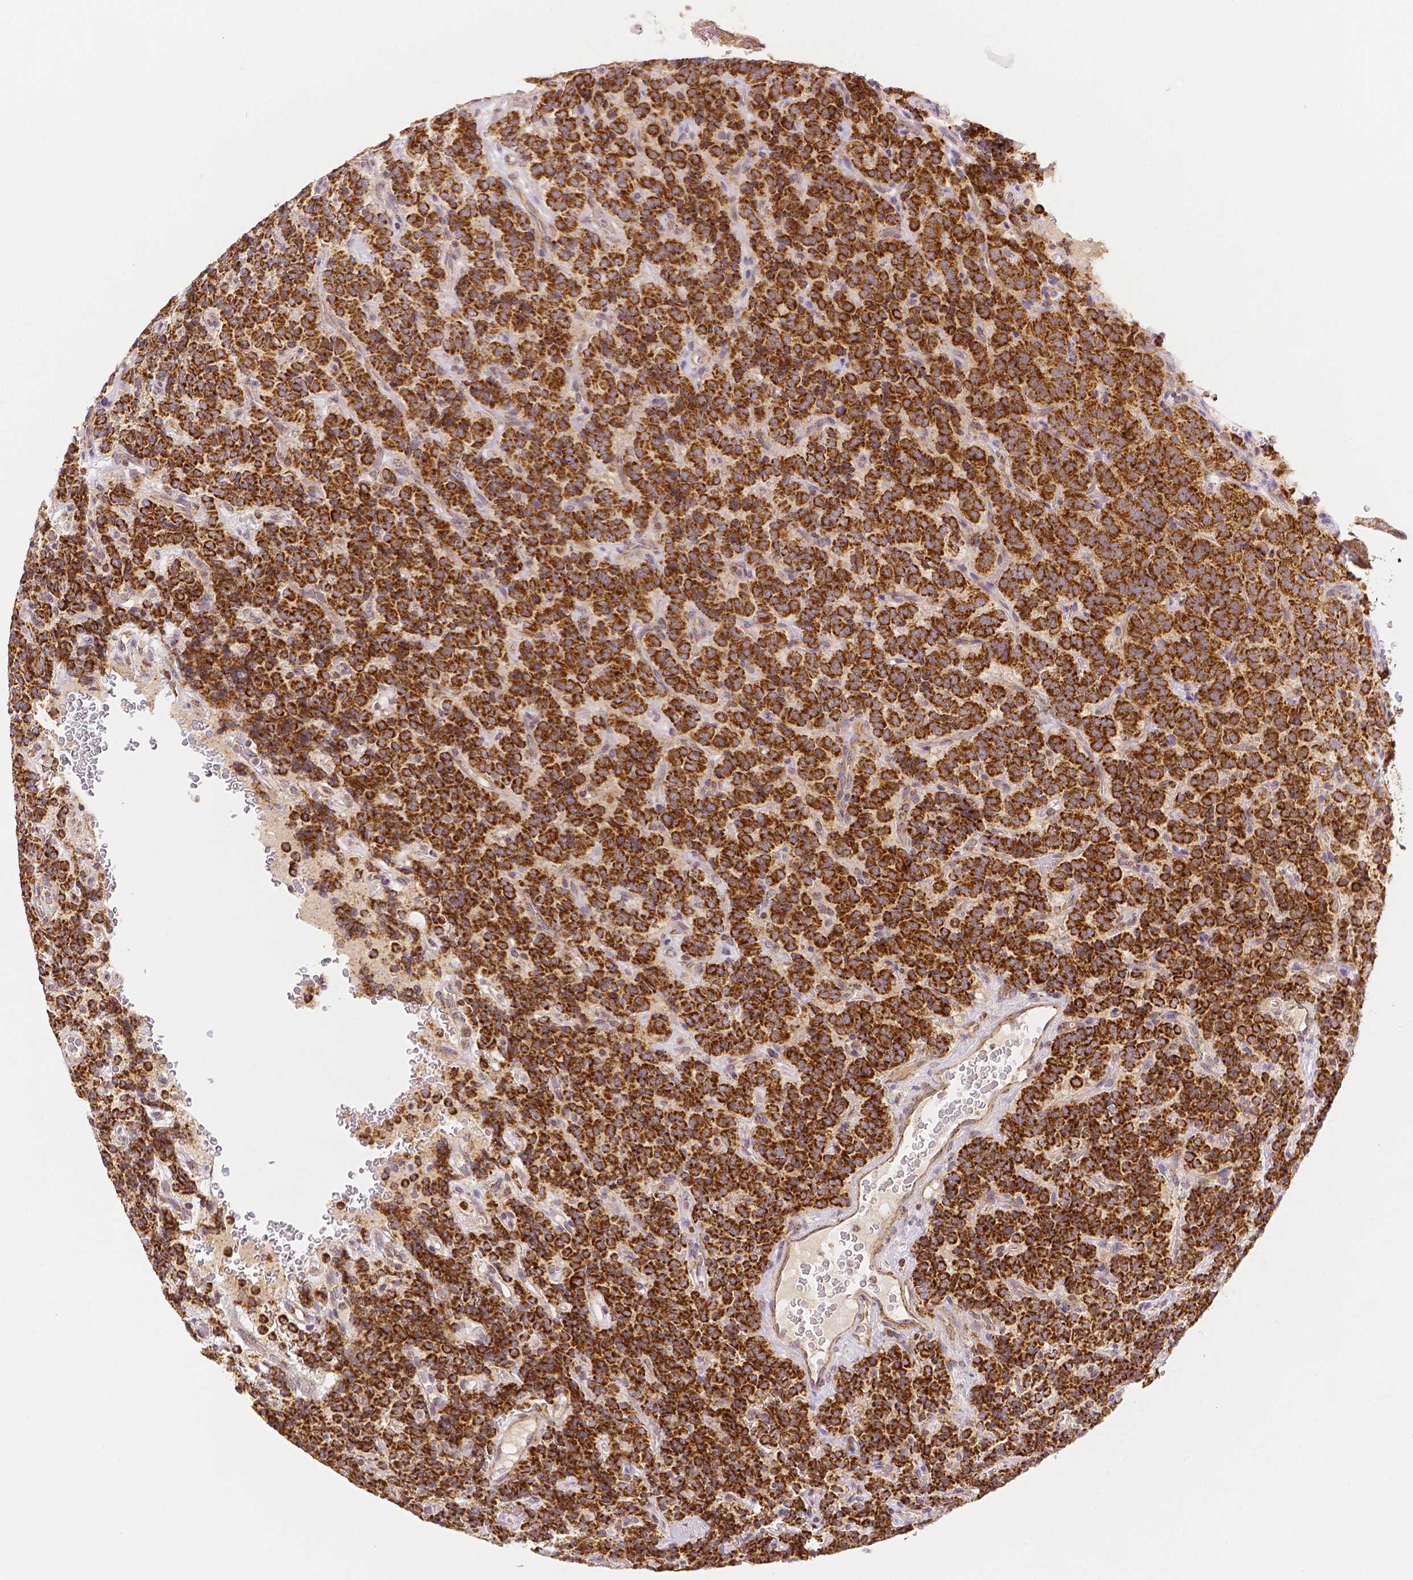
{"staining": {"intensity": "strong", "quantity": ">75%", "location": "cytoplasmic/membranous"}, "tissue": "carcinoid", "cell_type": "Tumor cells", "image_type": "cancer", "snomed": [{"axis": "morphology", "description": "Carcinoid, malignant, NOS"}, {"axis": "topography", "description": "Pancreas"}], "caption": "Carcinoid stained with IHC shows strong cytoplasmic/membranous staining in about >75% of tumor cells.", "gene": "RHOT1", "patient": {"sex": "male", "age": 36}}